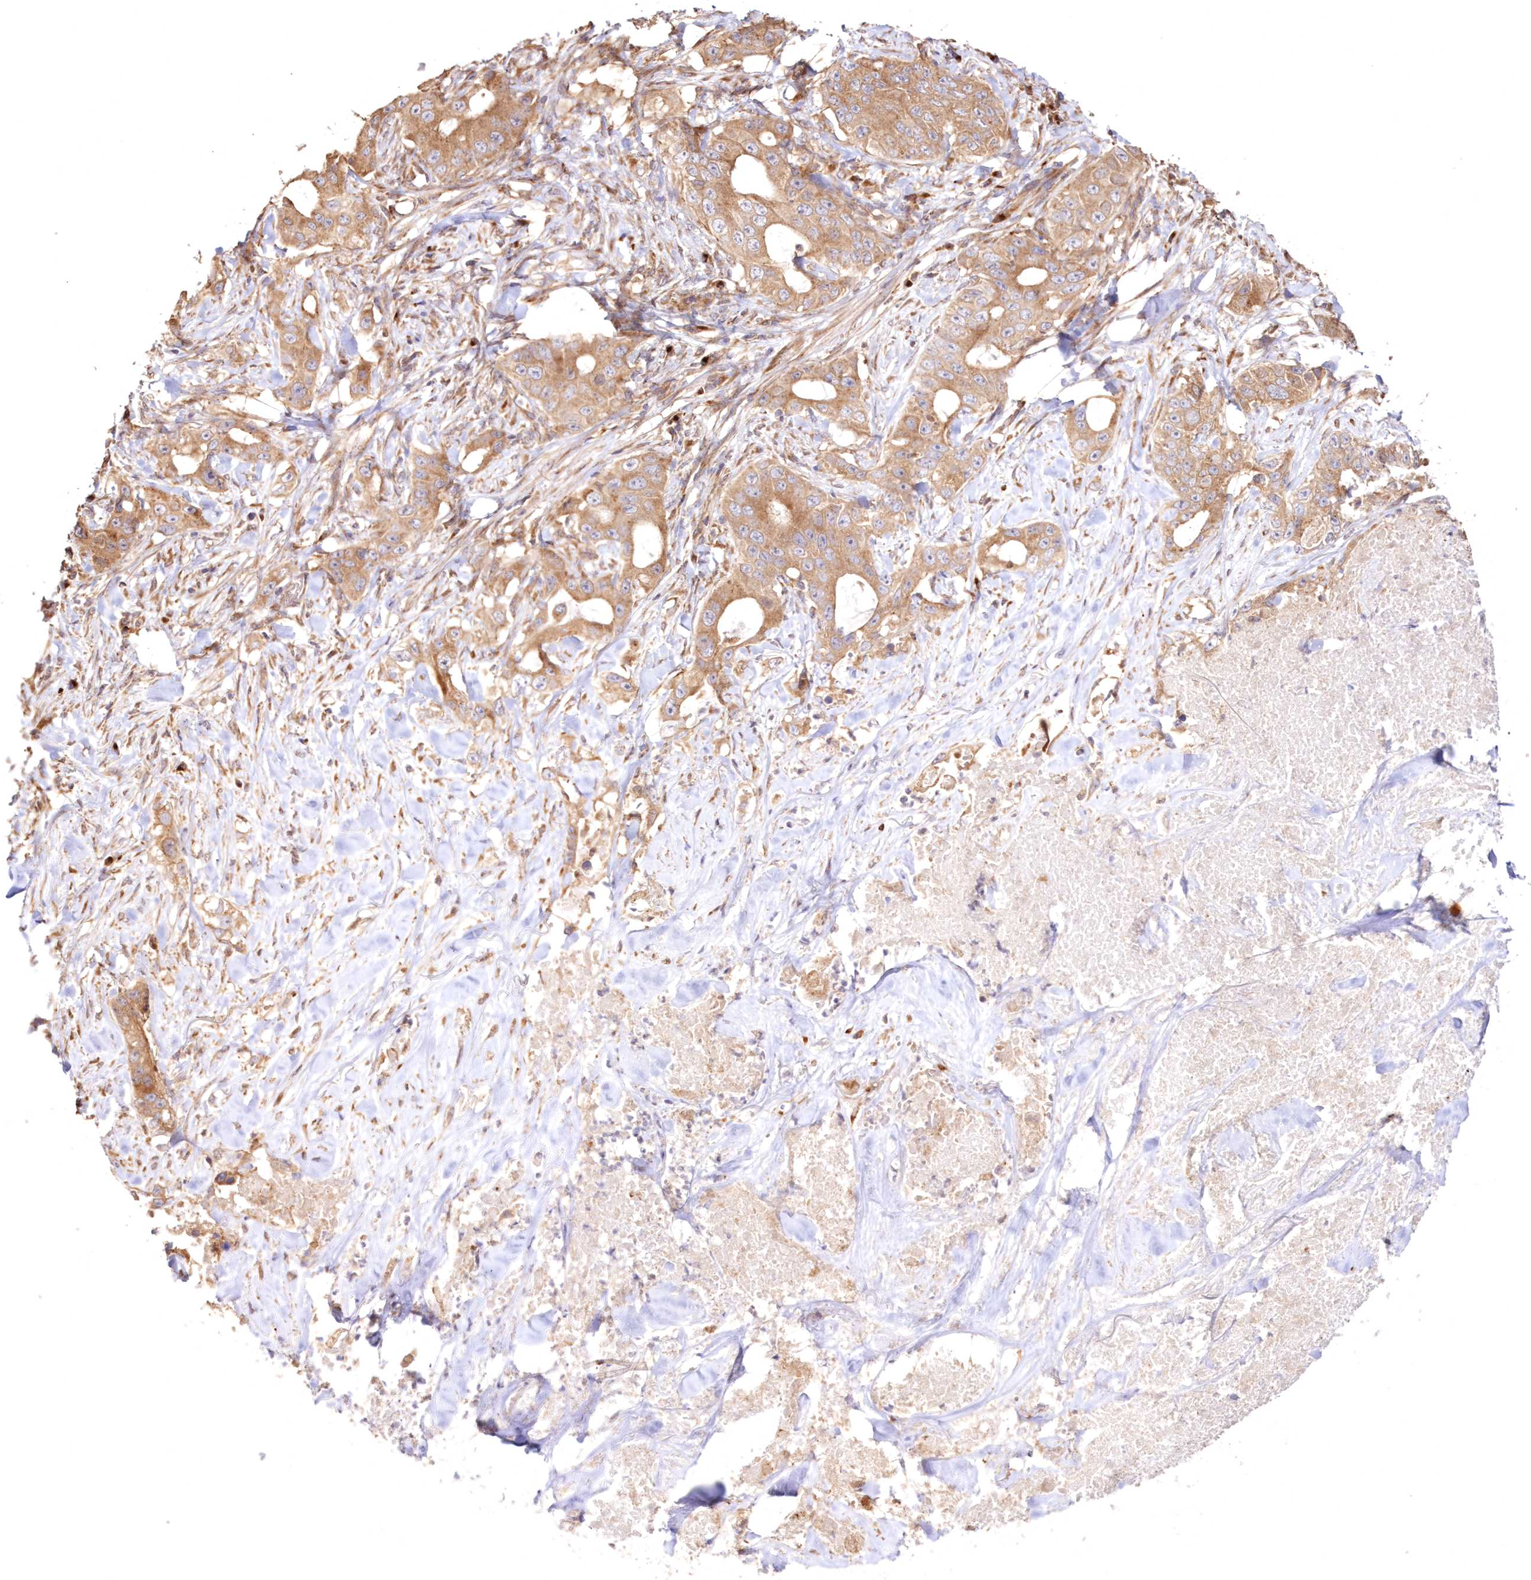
{"staining": {"intensity": "moderate", "quantity": ">75%", "location": "cytoplasmic/membranous"}, "tissue": "lung cancer", "cell_type": "Tumor cells", "image_type": "cancer", "snomed": [{"axis": "morphology", "description": "Adenocarcinoma, NOS"}, {"axis": "topography", "description": "Lung"}], "caption": "IHC (DAB) staining of lung adenocarcinoma demonstrates moderate cytoplasmic/membranous protein positivity in about >75% of tumor cells.", "gene": "DDO", "patient": {"sex": "female", "age": 51}}